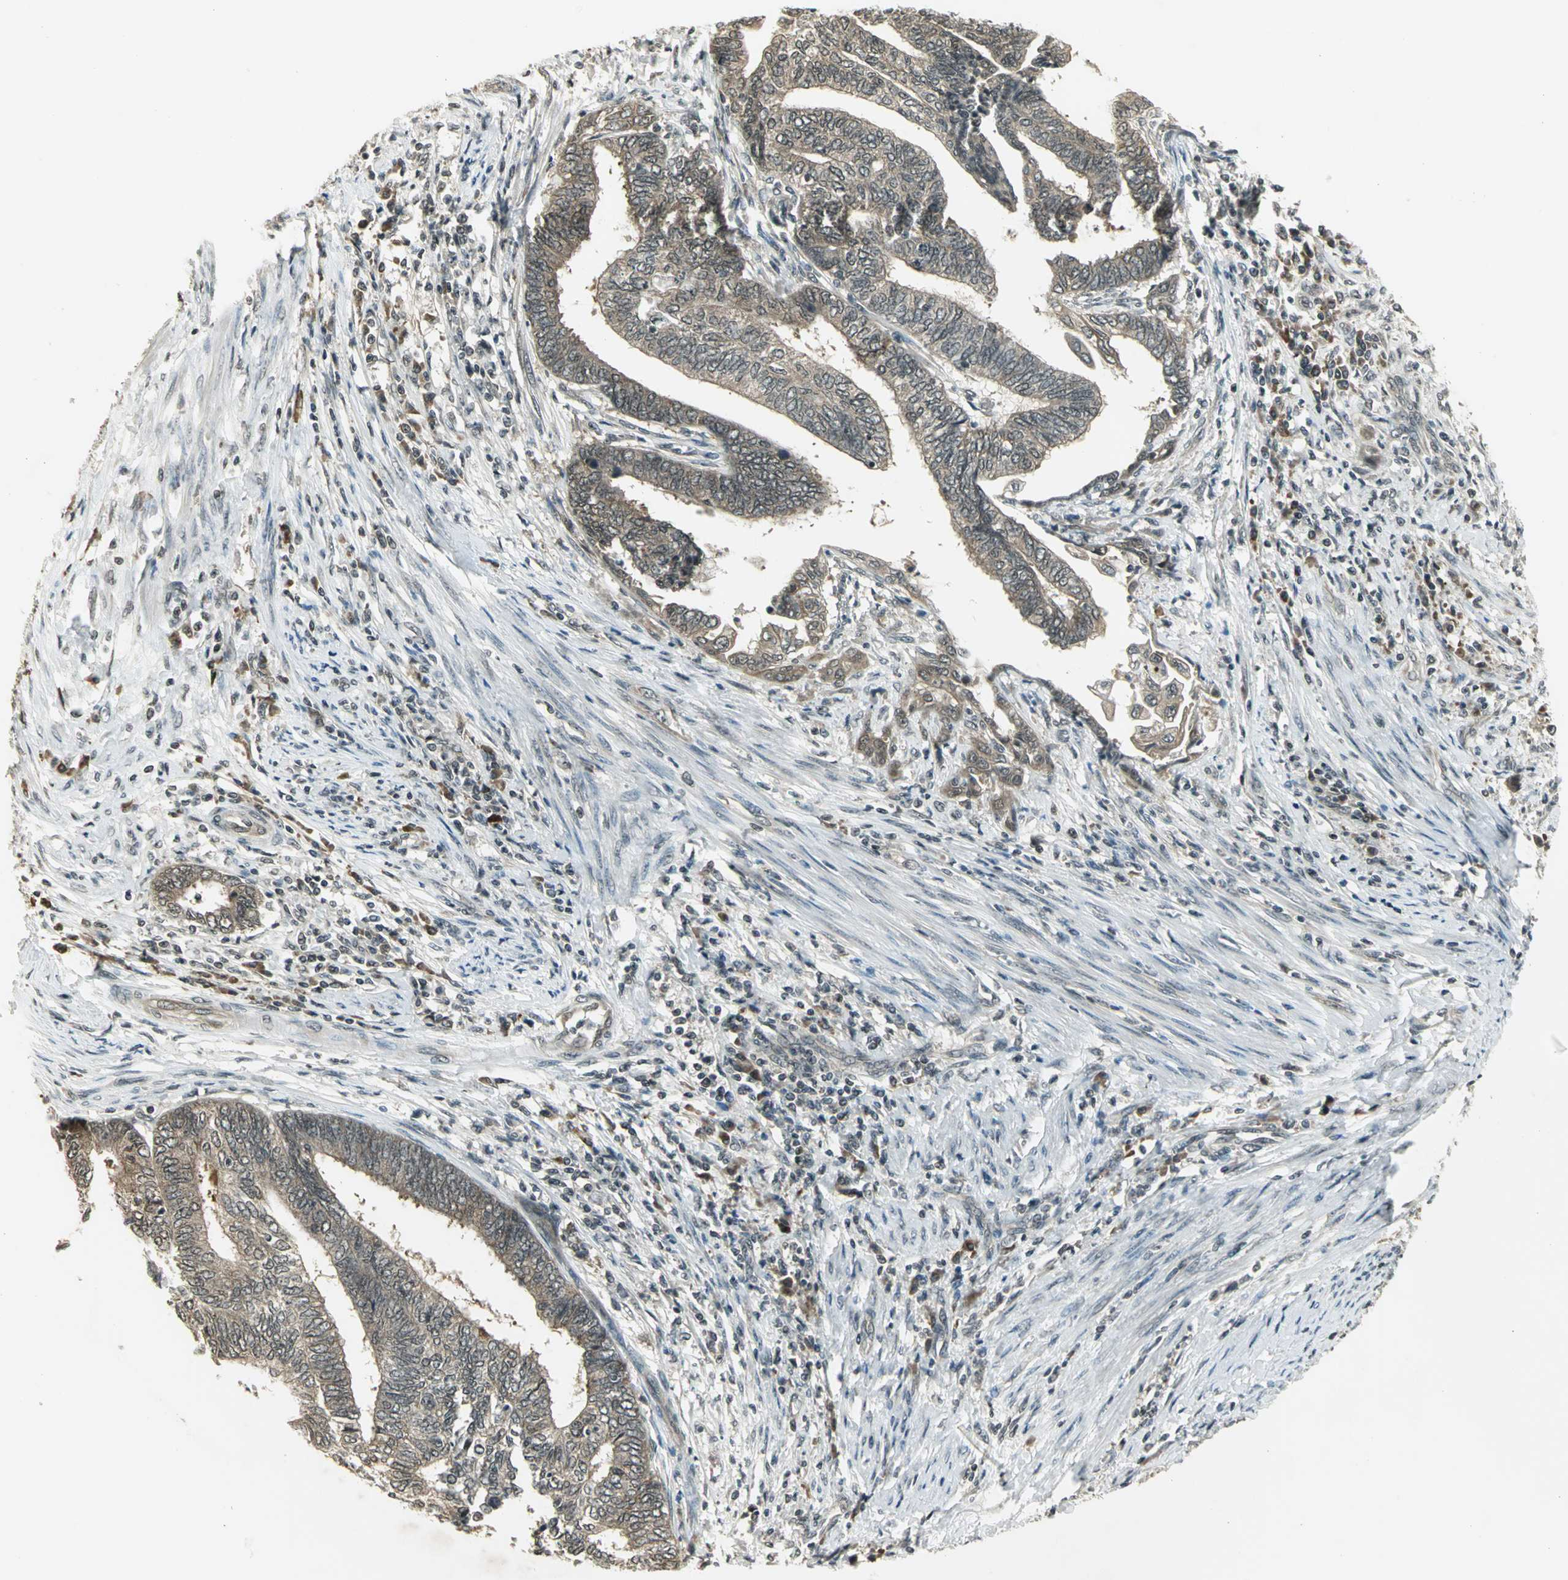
{"staining": {"intensity": "weak", "quantity": ">75%", "location": "cytoplasmic/membranous"}, "tissue": "endometrial cancer", "cell_type": "Tumor cells", "image_type": "cancer", "snomed": [{"axis": "morphology", "description": "Adenocarcinoma, NOS"}, {"axis": "topography", "description": "Uterus"}, {"axis": "topography", "description": "Endometrium"}], "caption": "Endometrial cancer was stained to show a protein in brown. There is low levels of weak cytoplasmic/membranous expression in about >75% of tumor cells.", "gene": "CDC34", "patient": {"sex": "female", "age": 70}}